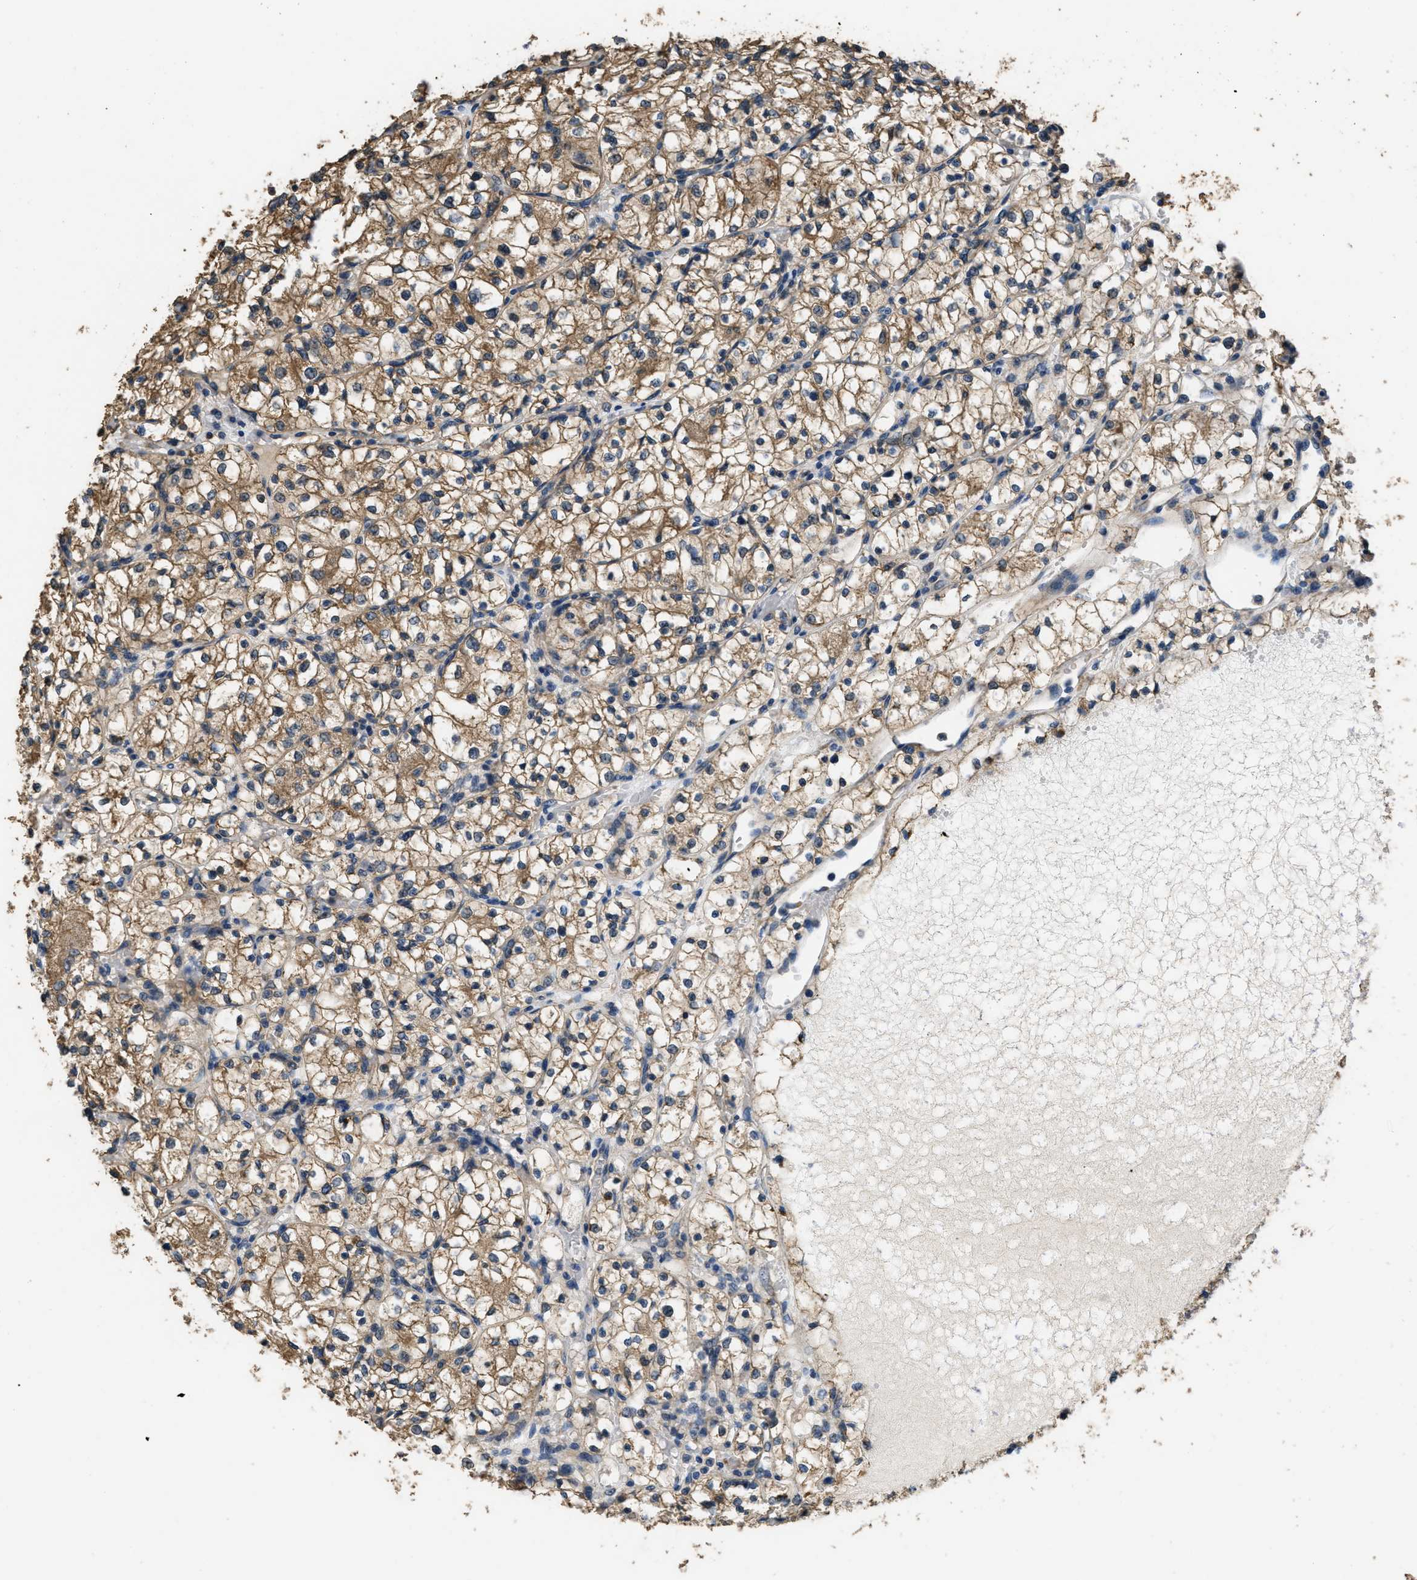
{"staining": {"intensity": "moderate", "quantity": ">75%", "location": "cytoplasmic/membranous"}, "tissue": "renal cancer", "cell_type": "Tumor cells", "image_type": "cancer", "snomed": [{"axis": "morphology", "description": "Adenocarcinoma, NOS"}, {"axis": "topography", "description": "Kidney"}], "caption": "Protein staining of renal cancer tissue exhibits moderate cytoplasmic/membranous staining in about >75% of tumor cells.", "gene": "THBS2", "patient": {"sex": "female", "age": 60}}